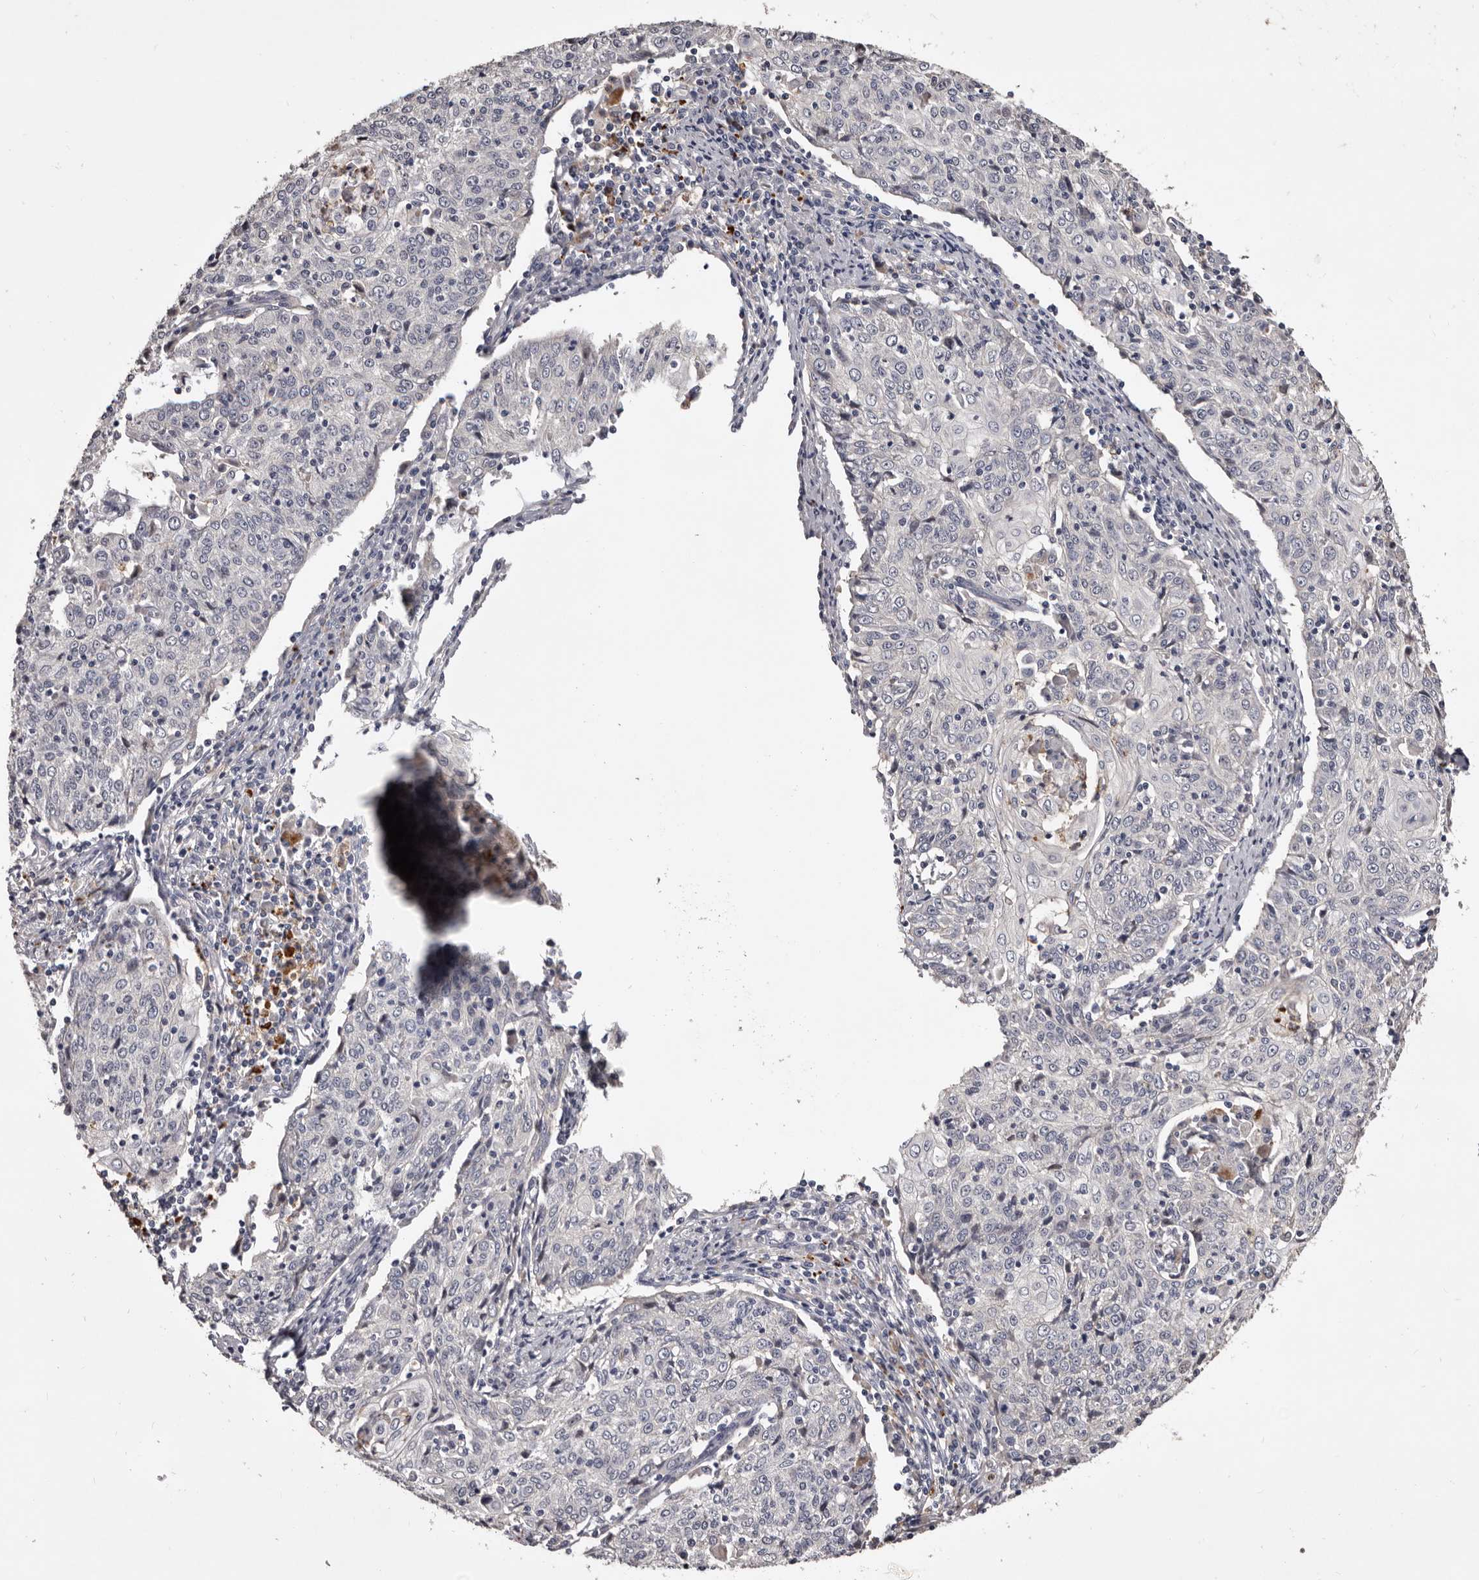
{"staining": {"intensity": "negative", "quantity": "none", "location": "none"}, "tissue": "cervical cancer", "cell_type": "Tumor cells", "image_type": "cancer", "snomed": [{"axis": "morphology", "description": "Squamous cell carcinoma, NOS"}, {"axis": "topography", "description": "Cervix"}], "caption": "Tumor cells are negative for protein expression in human cervical cancer (squamous cell carcinoma).", "gene": "SLC10A4", "patient": {"sex": "female", "age": 48}}